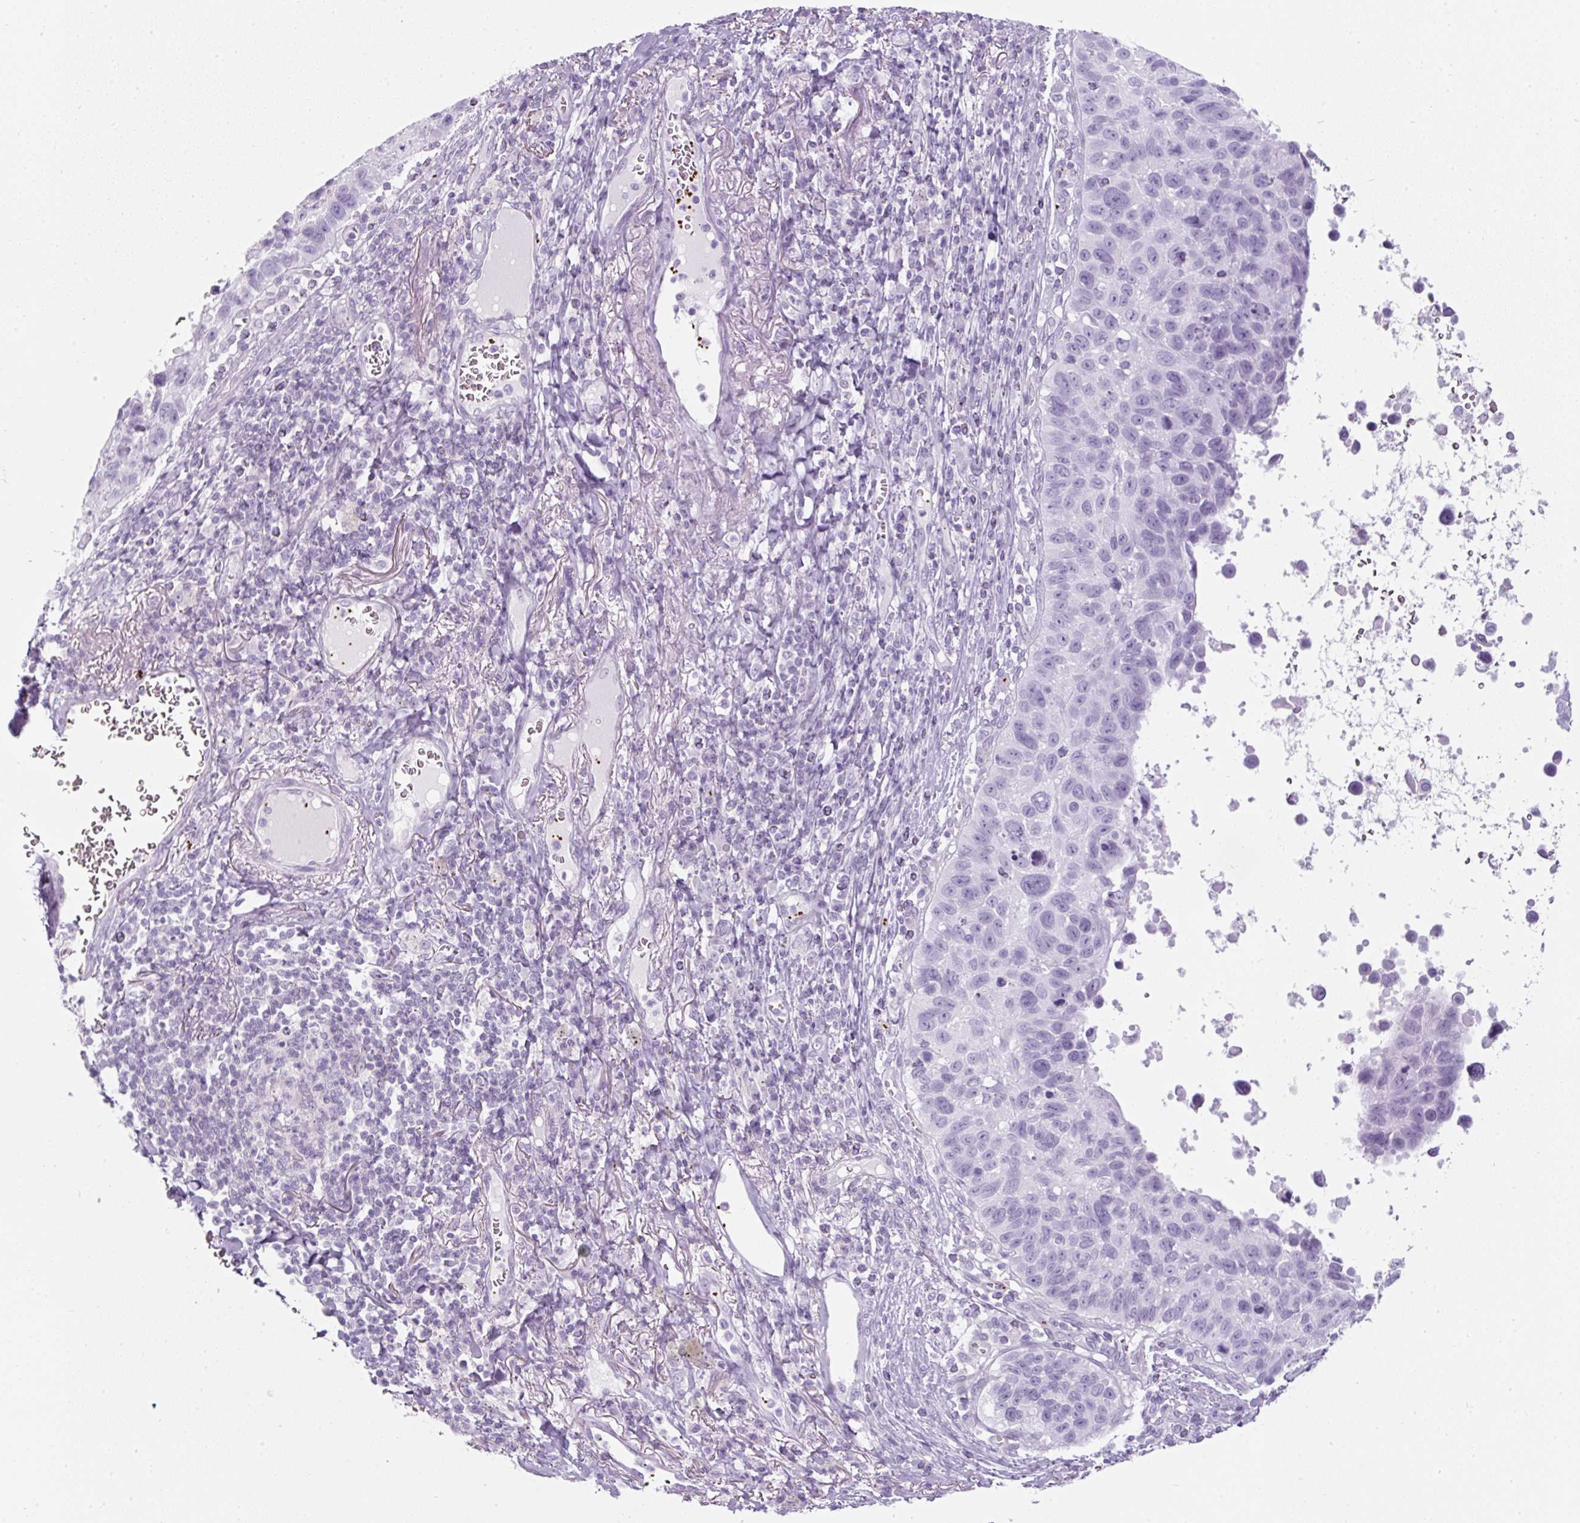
{"staining": {"intensity": "negative", "quantity": "none", "location": "none"}, "tissue": "lung cancer", "cell_type": "Tumor cells", "image_type": "cancer", "snomed": [{"axis": "morphology", "description": "Squamous cell carcinoma, NOS"}, {"axis": "topography", "description": "Lung"}], "caption": "DAB (3,3'-diaminobenzidine) immunohistochemical staining of lung cancer reveals no significant positivity in tumor cells. Brightfield microscopy of IHC stained with DAB (3,3'-diaminobenzidine) (brown) and hematoxylin (blue), captured at high magnification.", "gene": "PF4V1", "patient": {"sex": "male", "age": 66}}